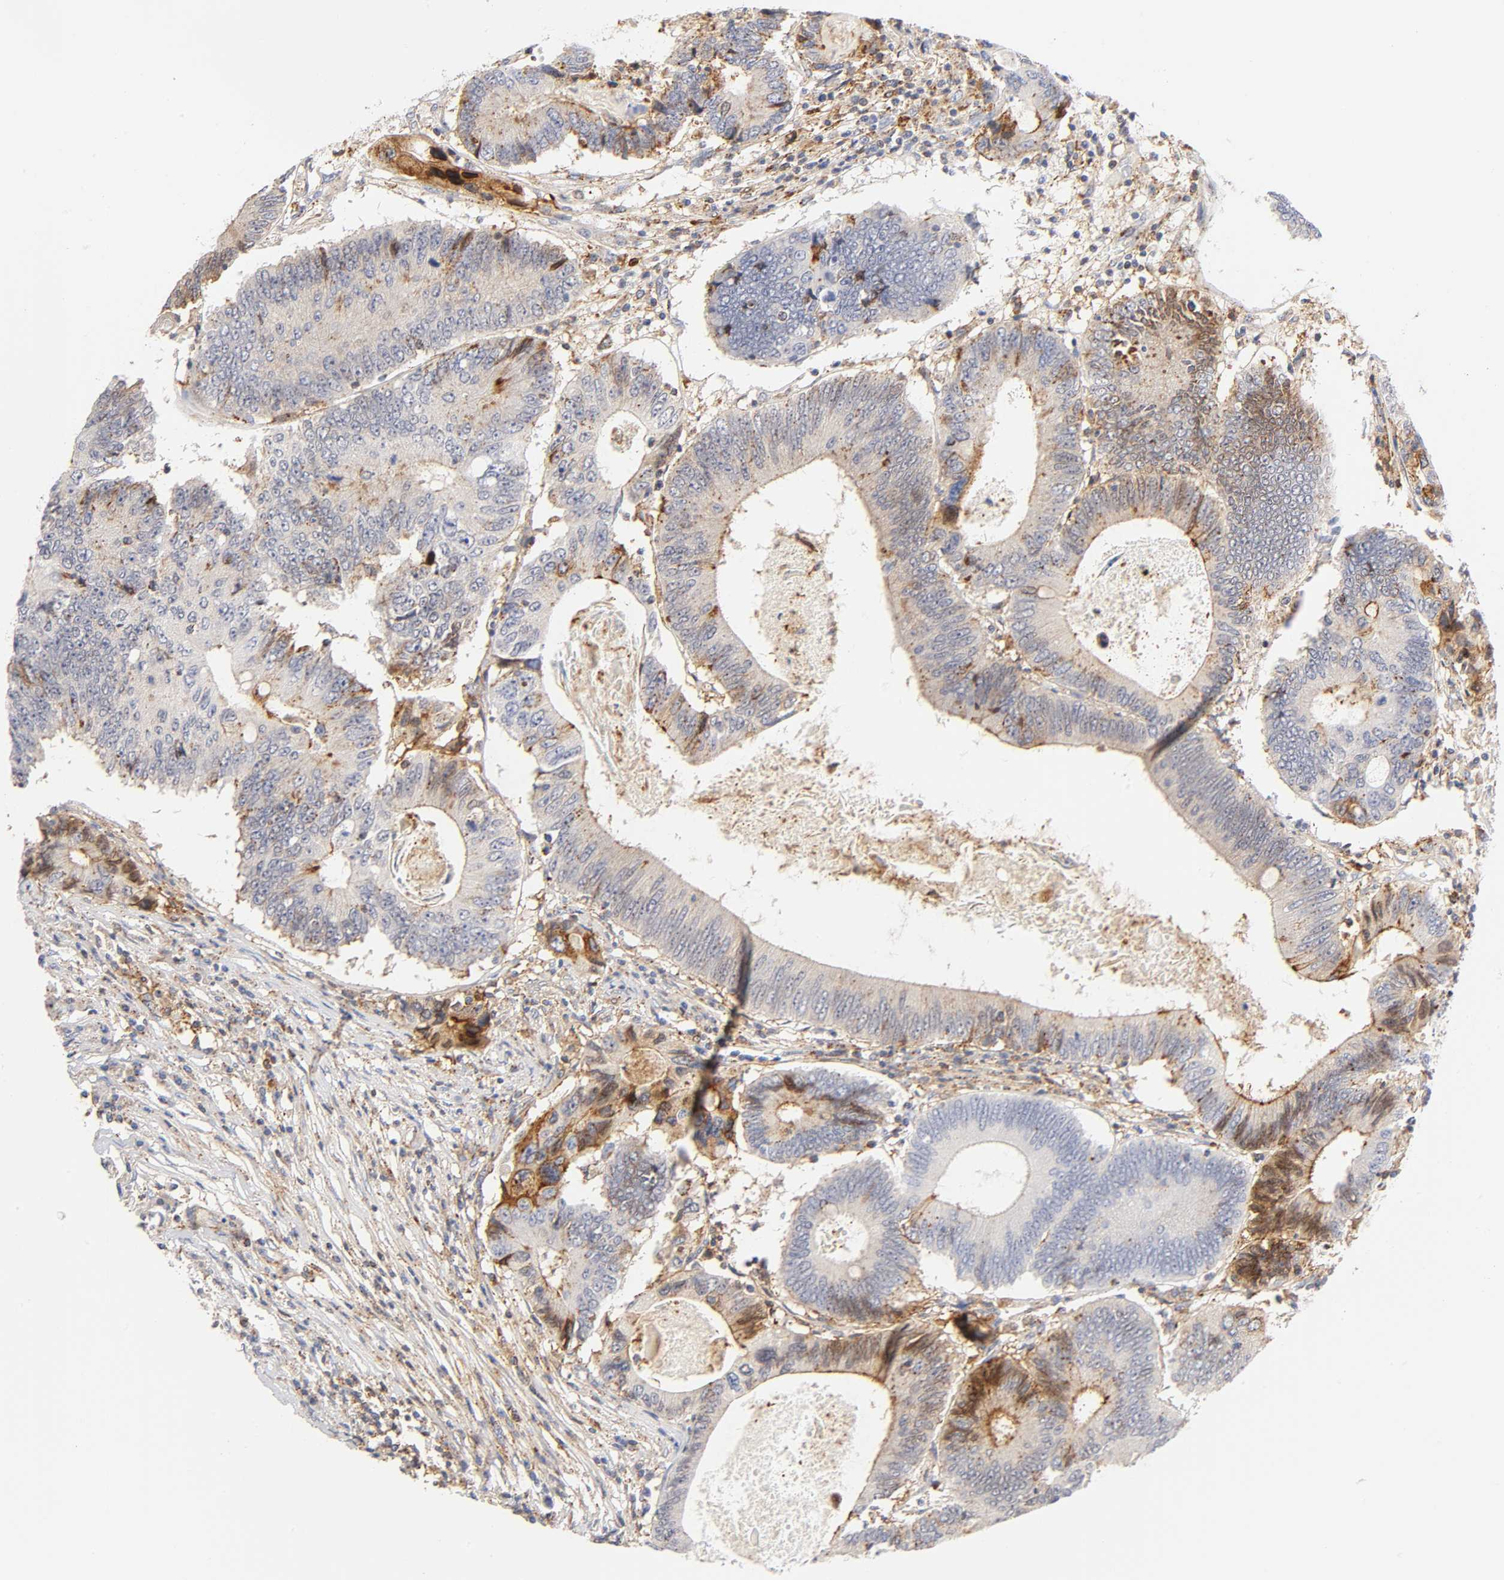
{"staining": {"intensity": "moderate", "quantity": "<25%", "location": "cytoplasmic/membranous"}, "tissue": "colorectal cancer", "cell_type": "Tumor cells", "image_type": "cancer", "snomed": [{"axis": "morphology", "description": "Adenocarcinoma, NOS"}, {"axis": "topography", "description": "Colon"}], "caption": "Colorectal cancer tissue demonstrates moderate cytoplasmic/membranous staining in about <25% of tumor cells", "gene": "ANXA7", "patient": {"sex": "female", "age": 78}}